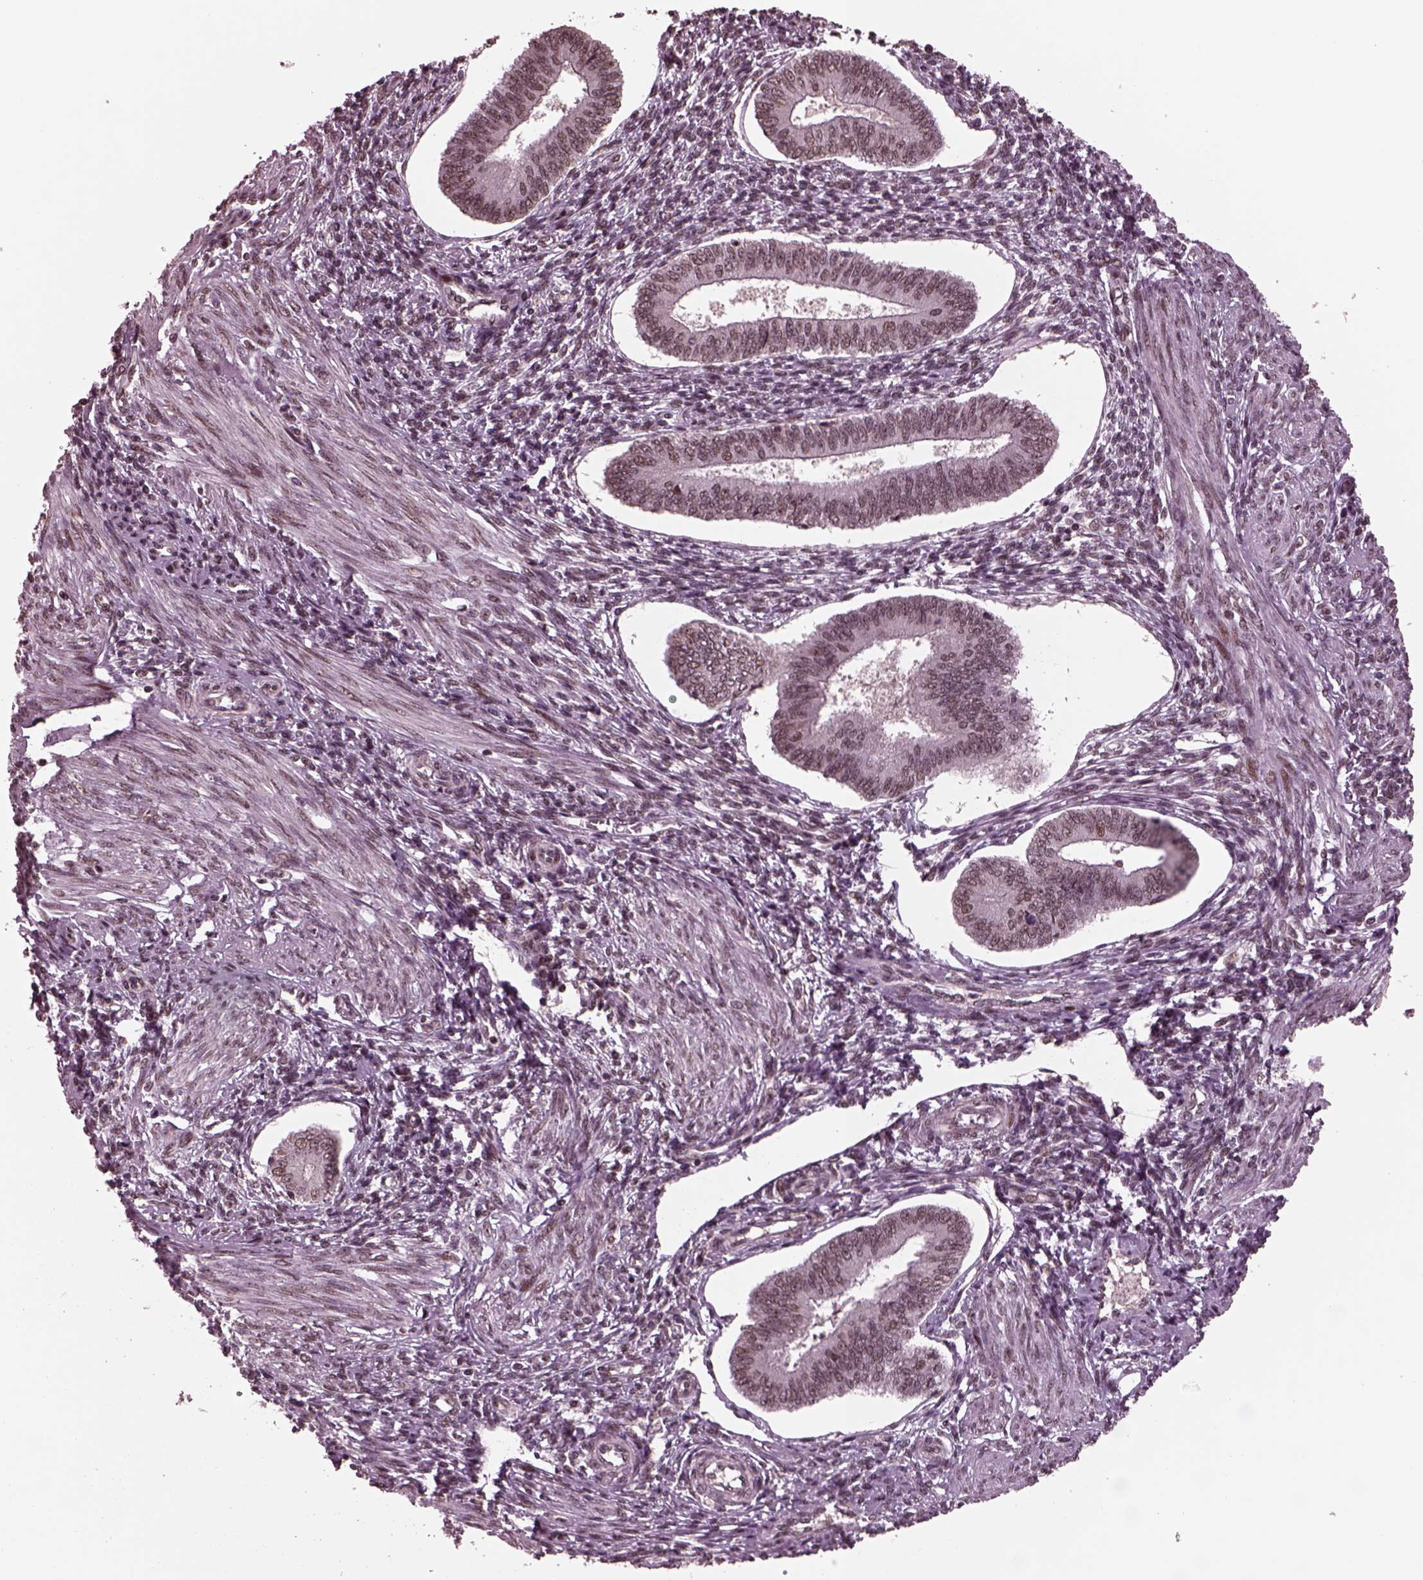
{"staining": {"intensity": "weak", "quantity": "25%-75%", "location": "nuclear"}, "tissue": "endometrium", "cell_type": "Cells in endometrial stroma", "image_type": "normal", "snomed": [{"axis": "morphology", "description": "Normal tissue, NOS"}, {"axis": "topography", "description": "Endometrium"}], "caption": "This is an image of immunohistochemistry (IHC) staining of benign endometrium, which shows weak positivity in the nuclear of cells in endometrial stroma.", "gene": "NAP1L5", "patient": {"sex": "female", "age": 42}}